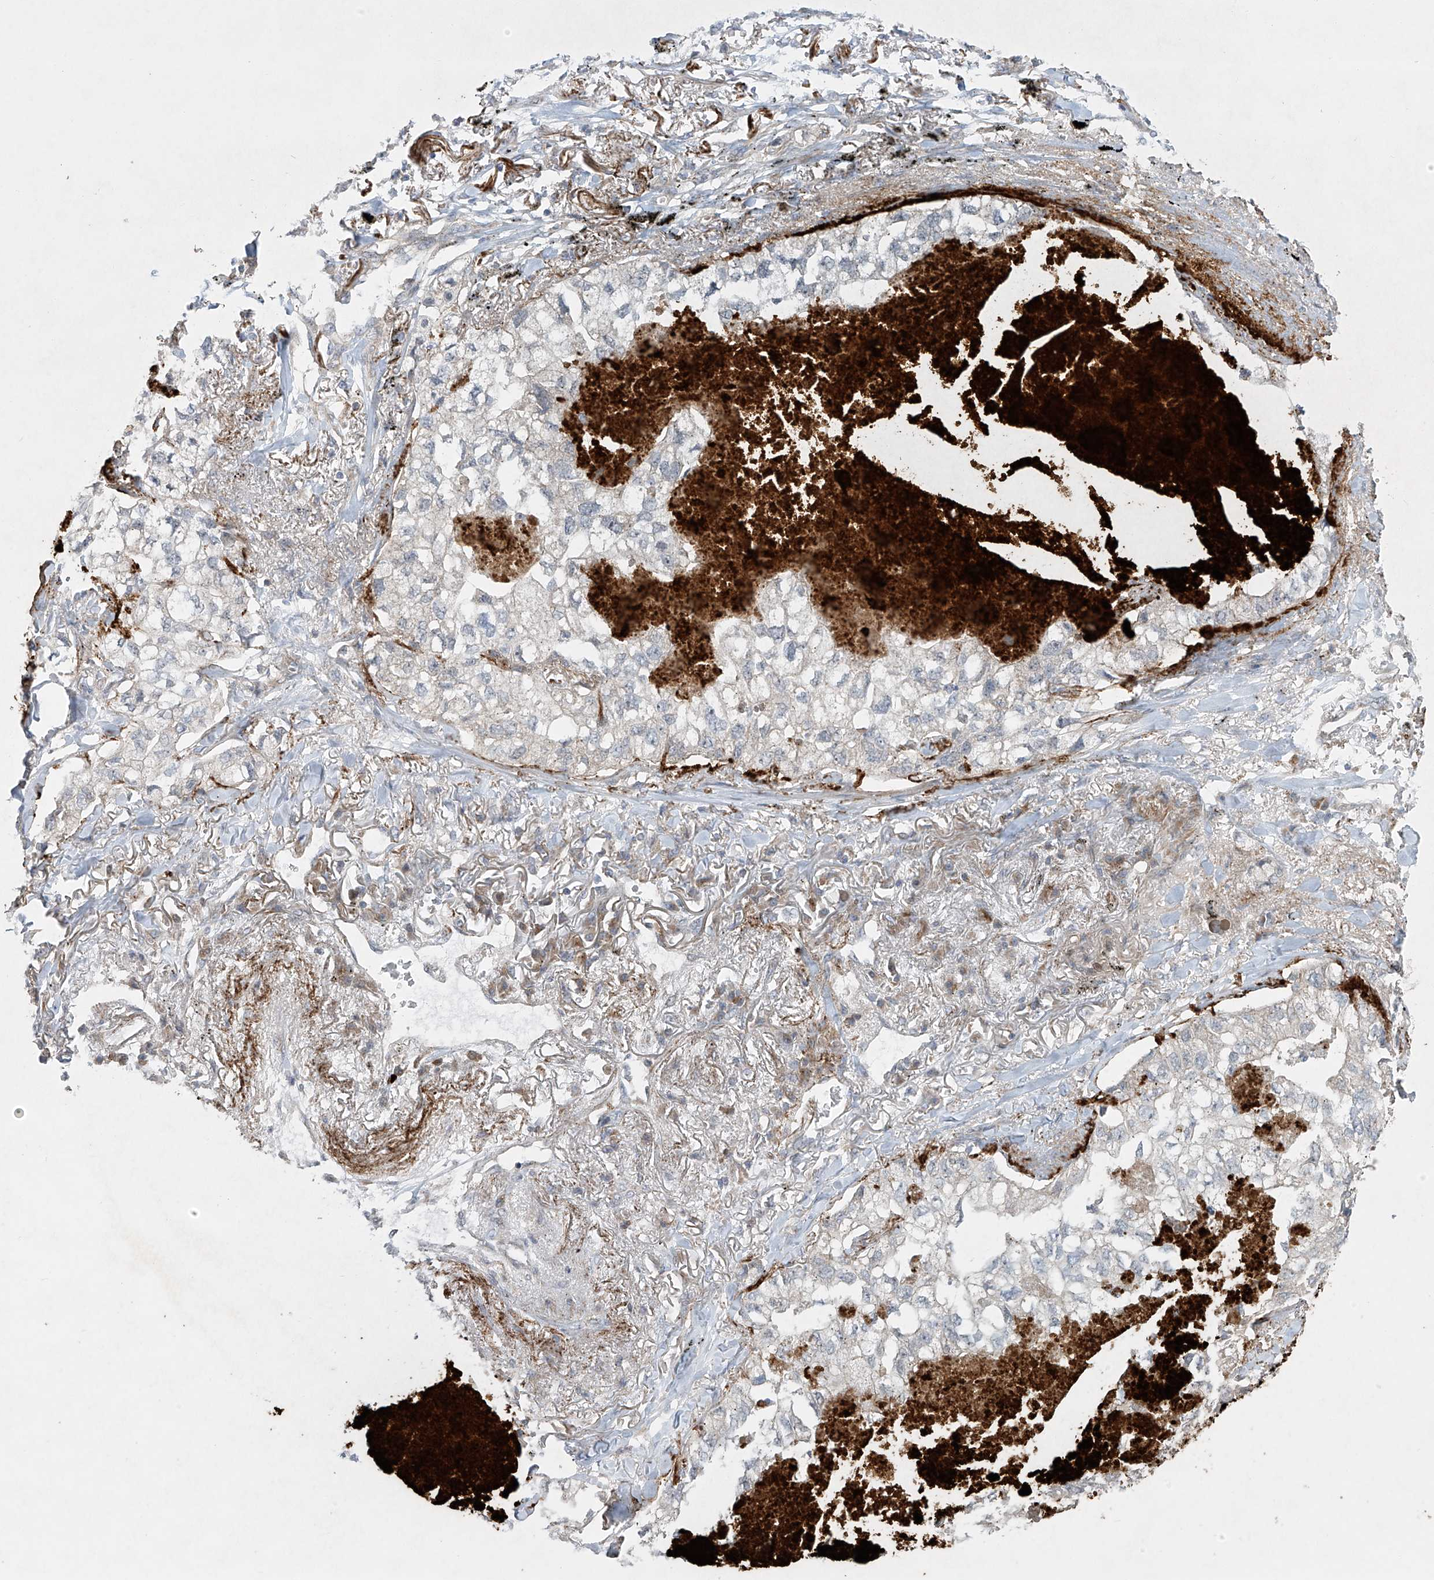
{"staining": {"intensity": "moderate", "quantity": "<25%", "location": "cytoplasmic/membranous"}, "tissue": "lung cancer", "cell_type": "Tumor cells", "image_type": "cancer", "snomed": [{"axis": "morphology", "description": "Adenocarcinoma, NOS"}, {"axis": "topography", "description": "Lung"}], "caption": "There is low levels of moderate cytoplasmic/membranous expression in tumor cells of lung cancer, as demonstrated by immunohistochemical staining (brown color).", "gene": "TJAP1", "patient": {"sex": "male", "age": 65}}